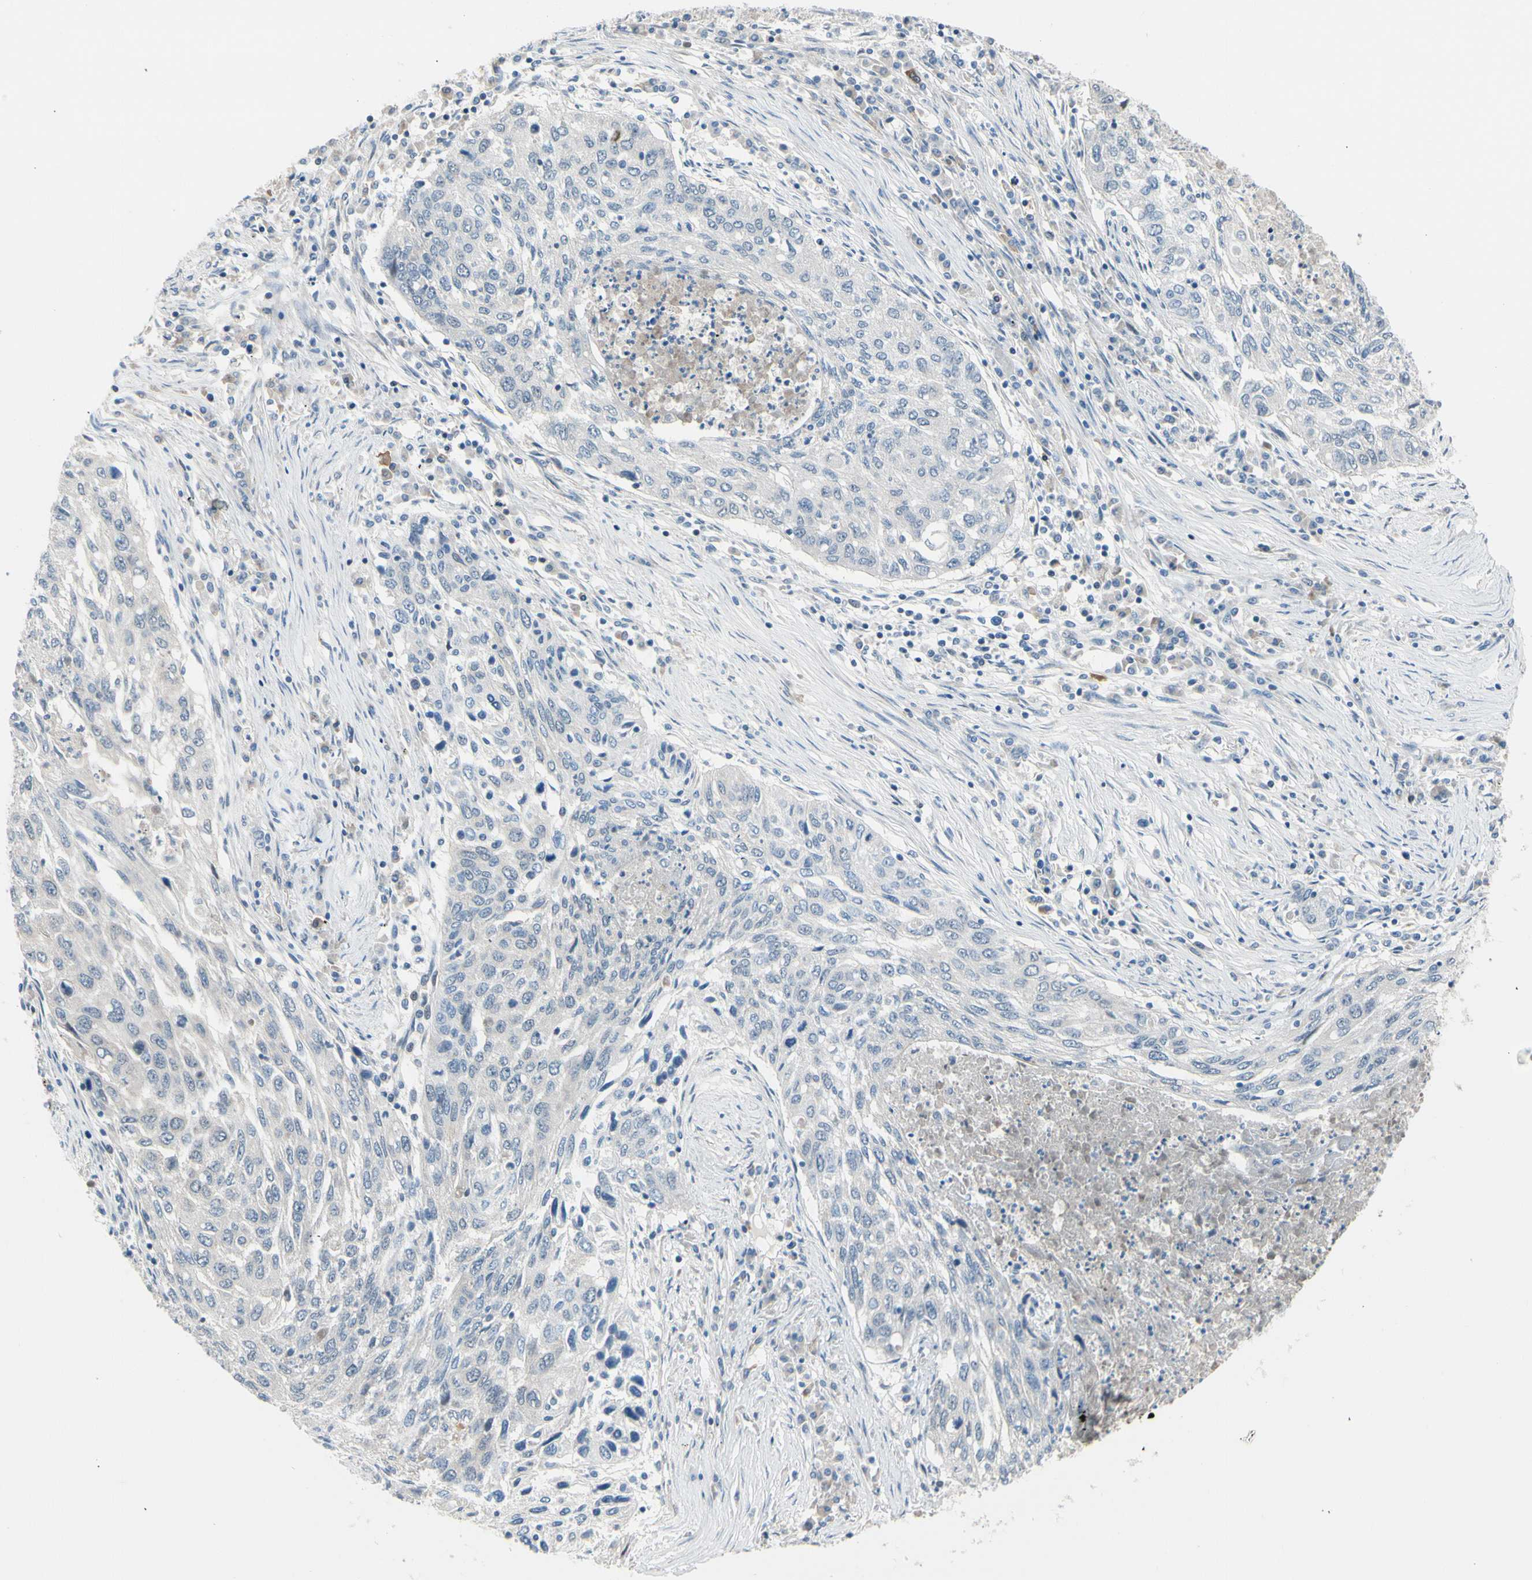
{"staining": {"intensity": "negative", "quantity": "none", "location": "none"}, "tissue": "lung cancer", "cell_type": "Tumor cells", "image_type": "cancer", "snomed": [{"axis": "morphology", "description": "Squamous cell carcinoma, NOS"}, {"axis": "topography", "description": "Lung"}], "caption": "High magnification brightfield microscopy of lung cancer stained with DAB (3,3'-diaminobenzidine) (brown) and counterstained with hematoxylin (blue): tumor cells show no significant staining. (DAB immunohistochemistry visualized using brightfield microscopy, high magnification).", "gene": "CFAP36", "patient": {"sex": "female", "age": 63}}